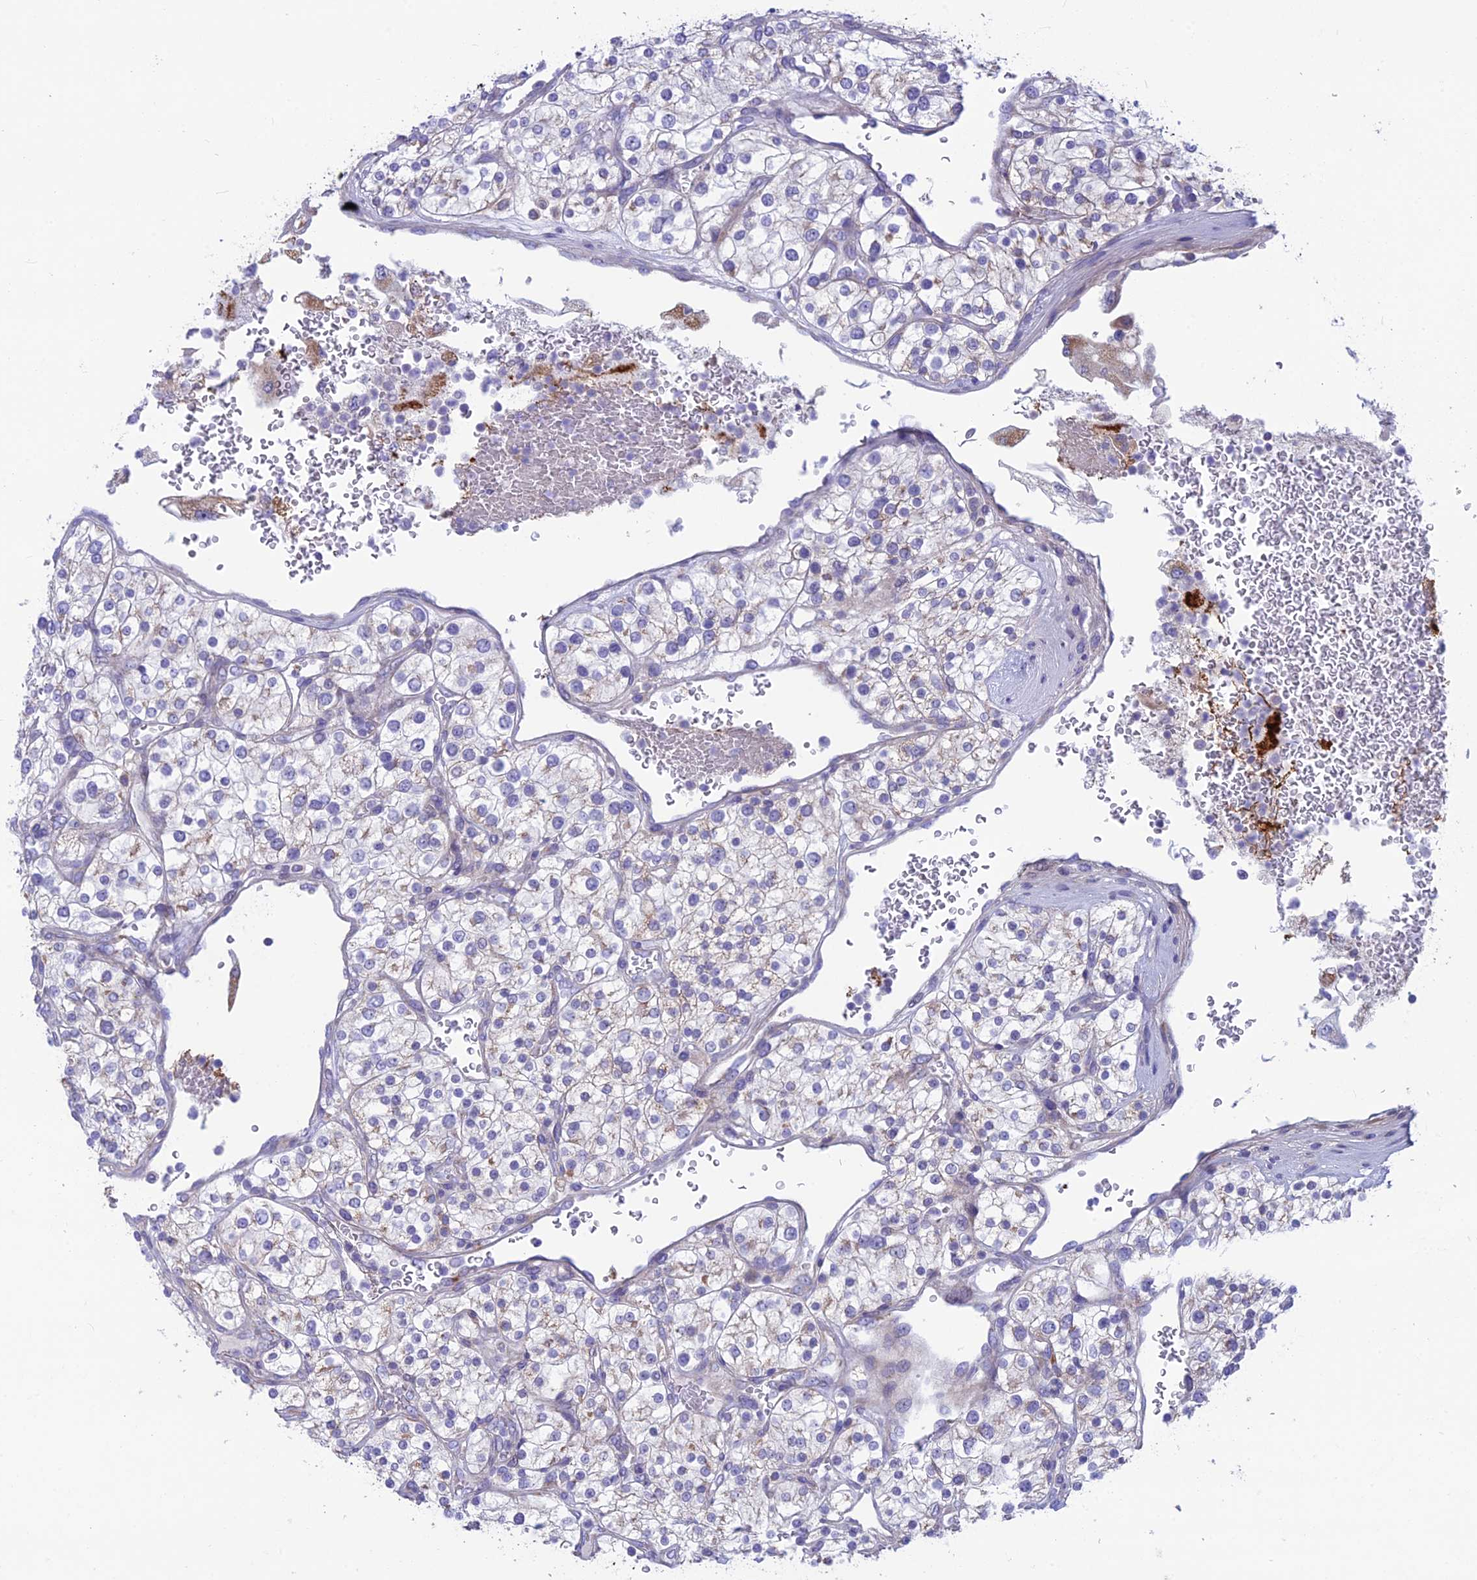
{"staining": {"intensity": "weak", "quantity": "<25%", "location": "cytoplasmic/membranous"}, "tissue": "renal cancer", "cell_type": "Tumor cells", "image_type": "cancer", "snomed": [{"axis": "morphology", "description": "Adenocarcinoma, NOS"}, {"axis": "topography", "description": "Kidney"}], "caption": "High magnification brightfield microscopy of adenocarcinoma (renal) stained with DAB (3,3'-diaminobenzidine) (brown) and counterstained with hematoxylin (blue): tumor cells show no significant positivity.", "gene": "PLAC9", "patient": {"sex": "male", "age": 80}}